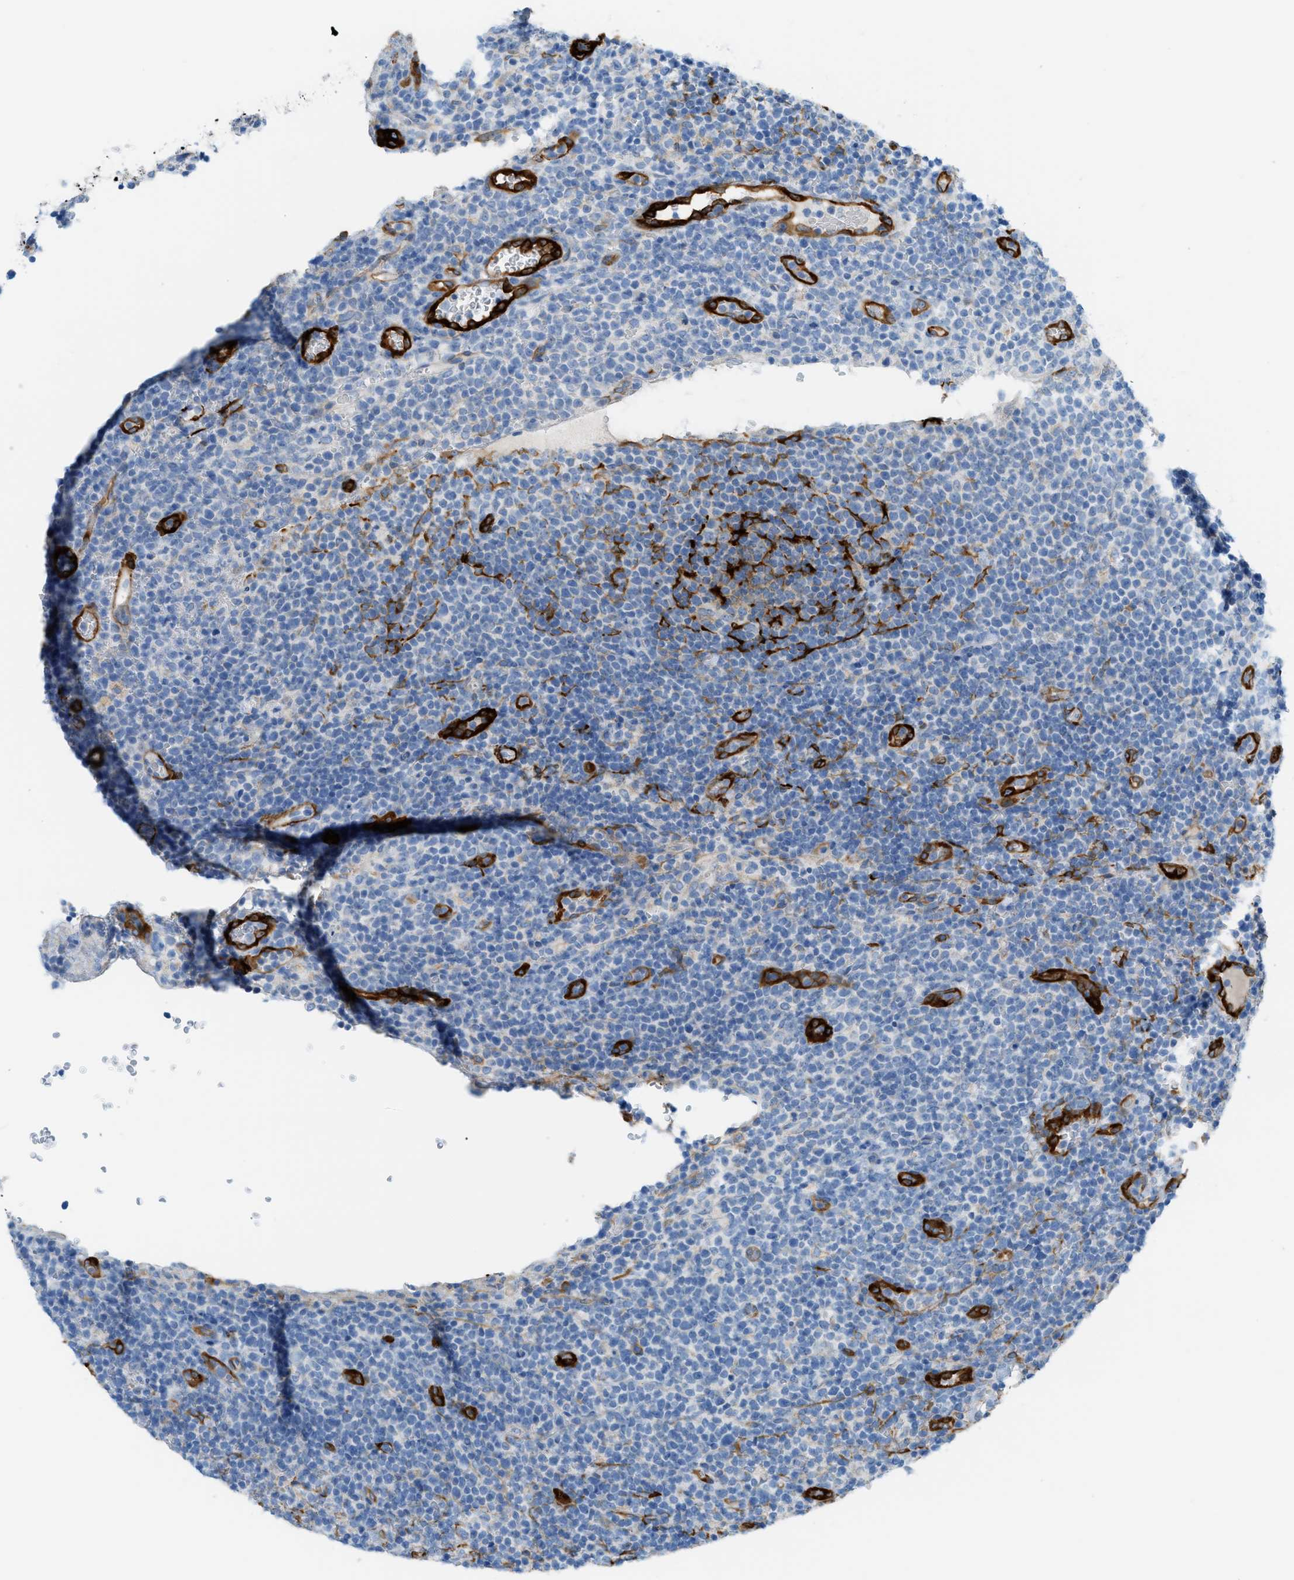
{"staining": {"intensity": "negative", "quantity": "none", "location": "none"}, "tissue": "lymphoma", "cell_type": "Tumor cells", "image_type": "cancer", "snomed": [{"axis": "morphology", "description": "Malignant lymphoma, non-Hodgkin's type, High grade"}, {"axis": "topography", "description": "Lymph node"}], "caption": "Immunohistochemistry (IHC) micrograph of human high-grade malignant lymphoma, non-Hodgkin's type stained for a protein (brown), which shows no expression in tumor cells.", "gene": "MYH11", "patient": {"sex": "male", "age": 61}}